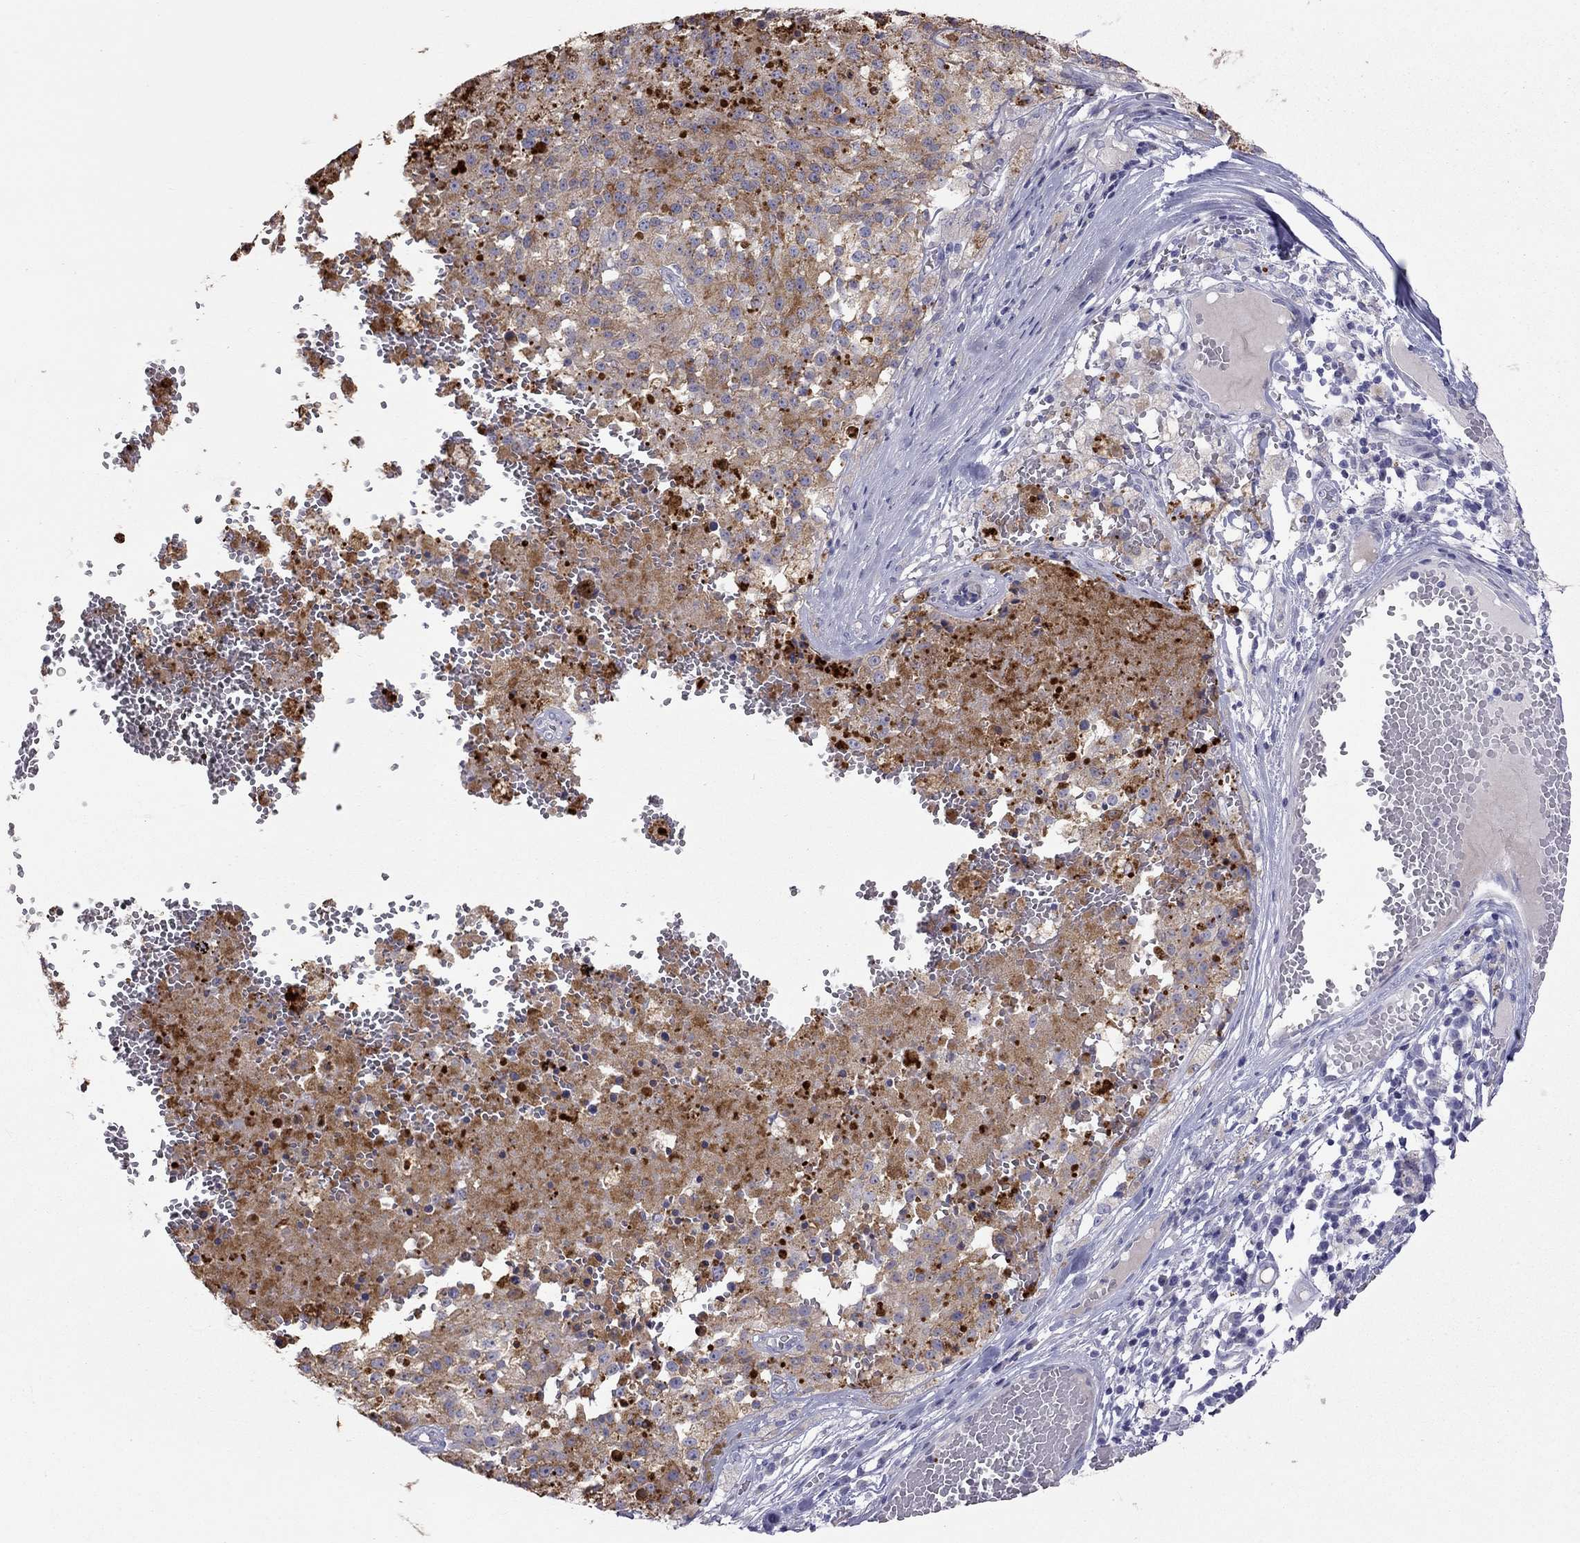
{"staining": {"intensity": "weak", "quantity": "25%-75%", "location": "cytoplasmic/membranous"}, "tissue": "melanoma", "cell_type": "Tumor cells", "image_type": "cancer", "snomed": [{"axis": "morphology", "description": "Malignant melanoma, Metastatic site"}, {"axis": "topography", "description": "Lymph node"}], "caption": "Immunohistochemistry histopathology image of neoplastic tissue: human malignant melanoma (metastatic site) stained using IHC demonstrates low levels of weak protein expression localized specifically in the cytoplasmic/membranous of tumor cells, appearing as a cytoplasmic/membranous brown color.", "gene": "STAR", "patient": {"sex": "female", "age": 64}}